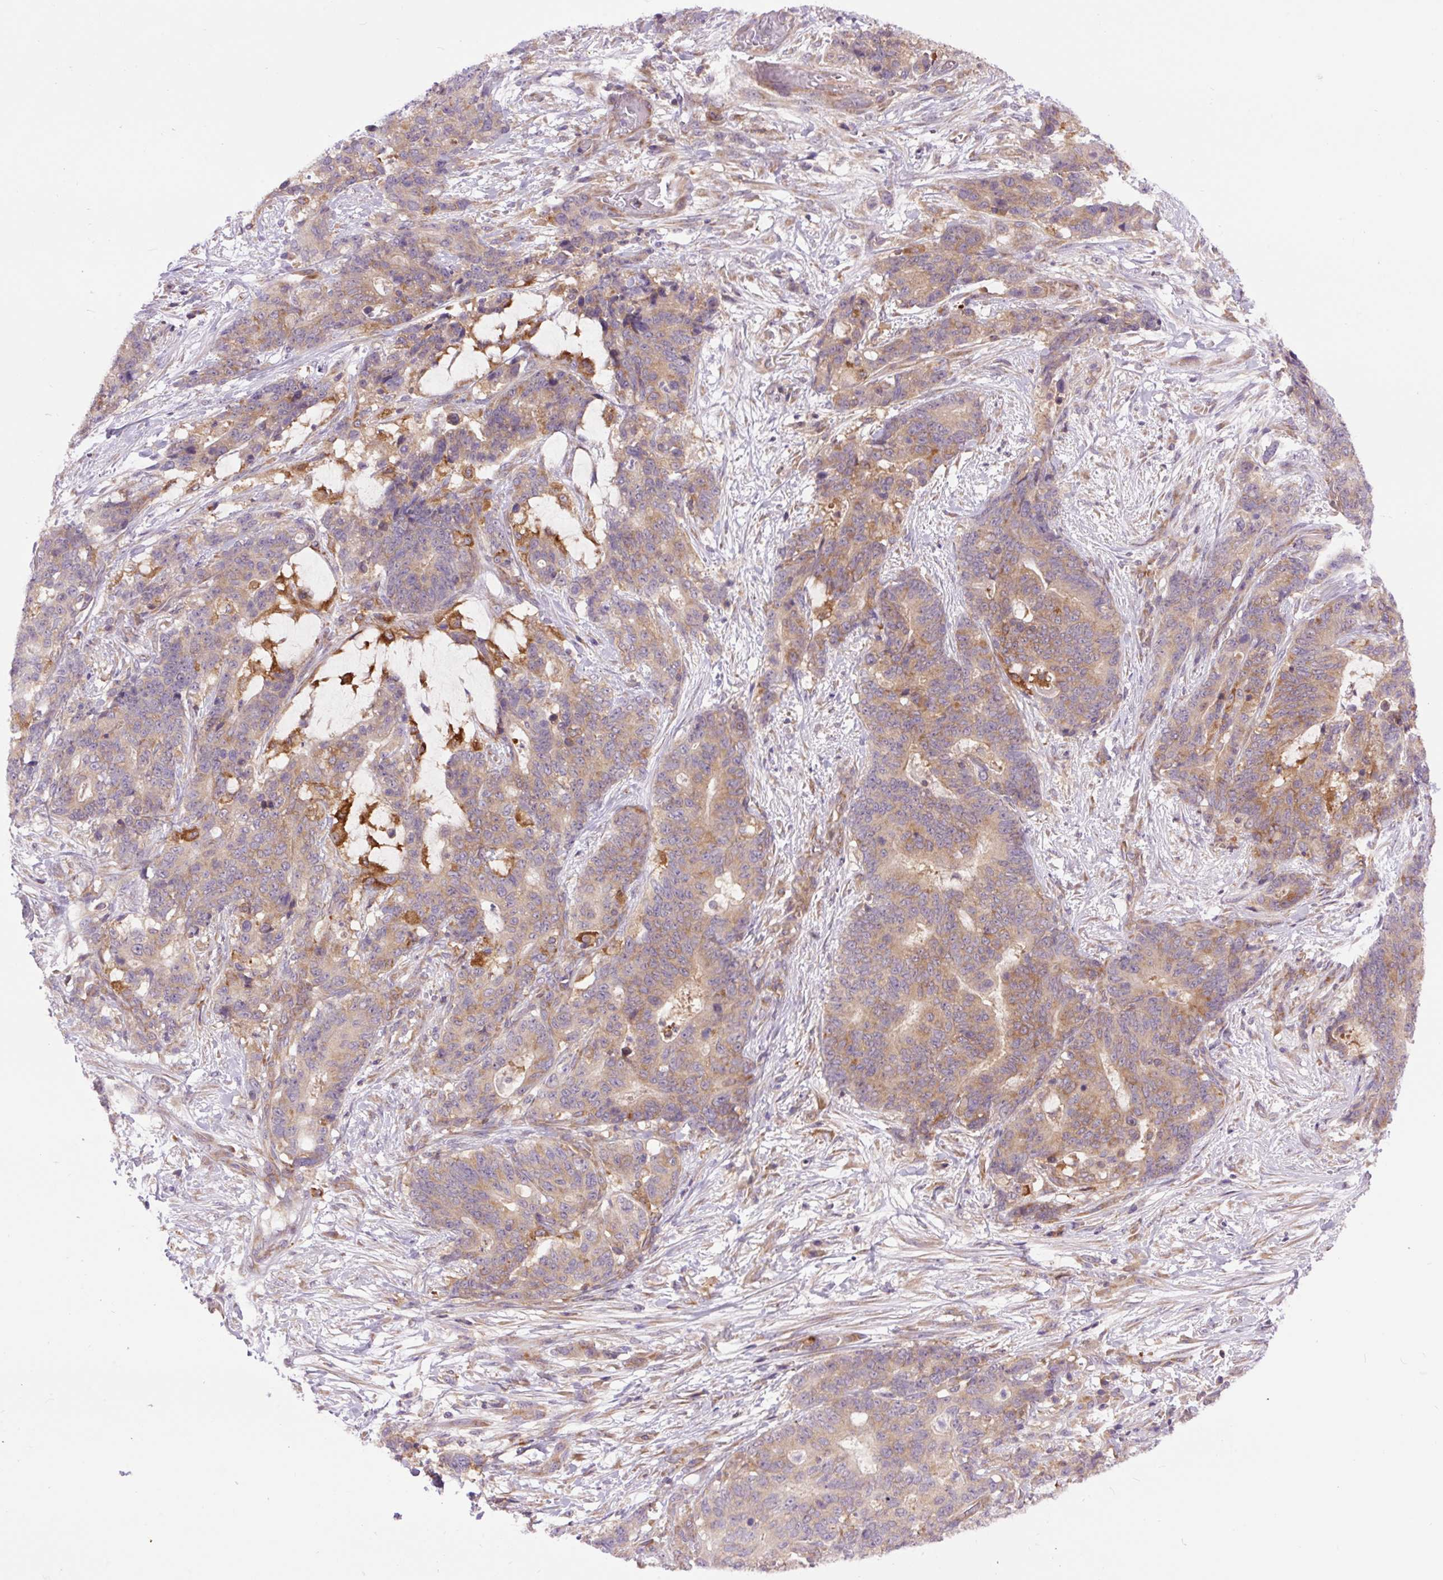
{"staining": {"intensity": "moderate", "quantity": "25%-75%", "location": "cytoplasmic/membranous"}, "tissue": "stomach cancer", "cell_type": "Tumor cells", "image_type": "cancer", "snomed": [{"axis": "morphology", "description": "Normal tissue, NOS"}, {"axis": "morphology", "description": "Adenocarcinoma, NOS"}, {"axis": "topography", "description": "Stomach"}], "caption": "Immunohistochemical staining of stomach cancer displays medium levels of moderate cytoplasmic/membranous positivity in about 25%-75% of tumor cells.", "gene": "MINK1", "patient": {"sex": "female", "age": 64}}